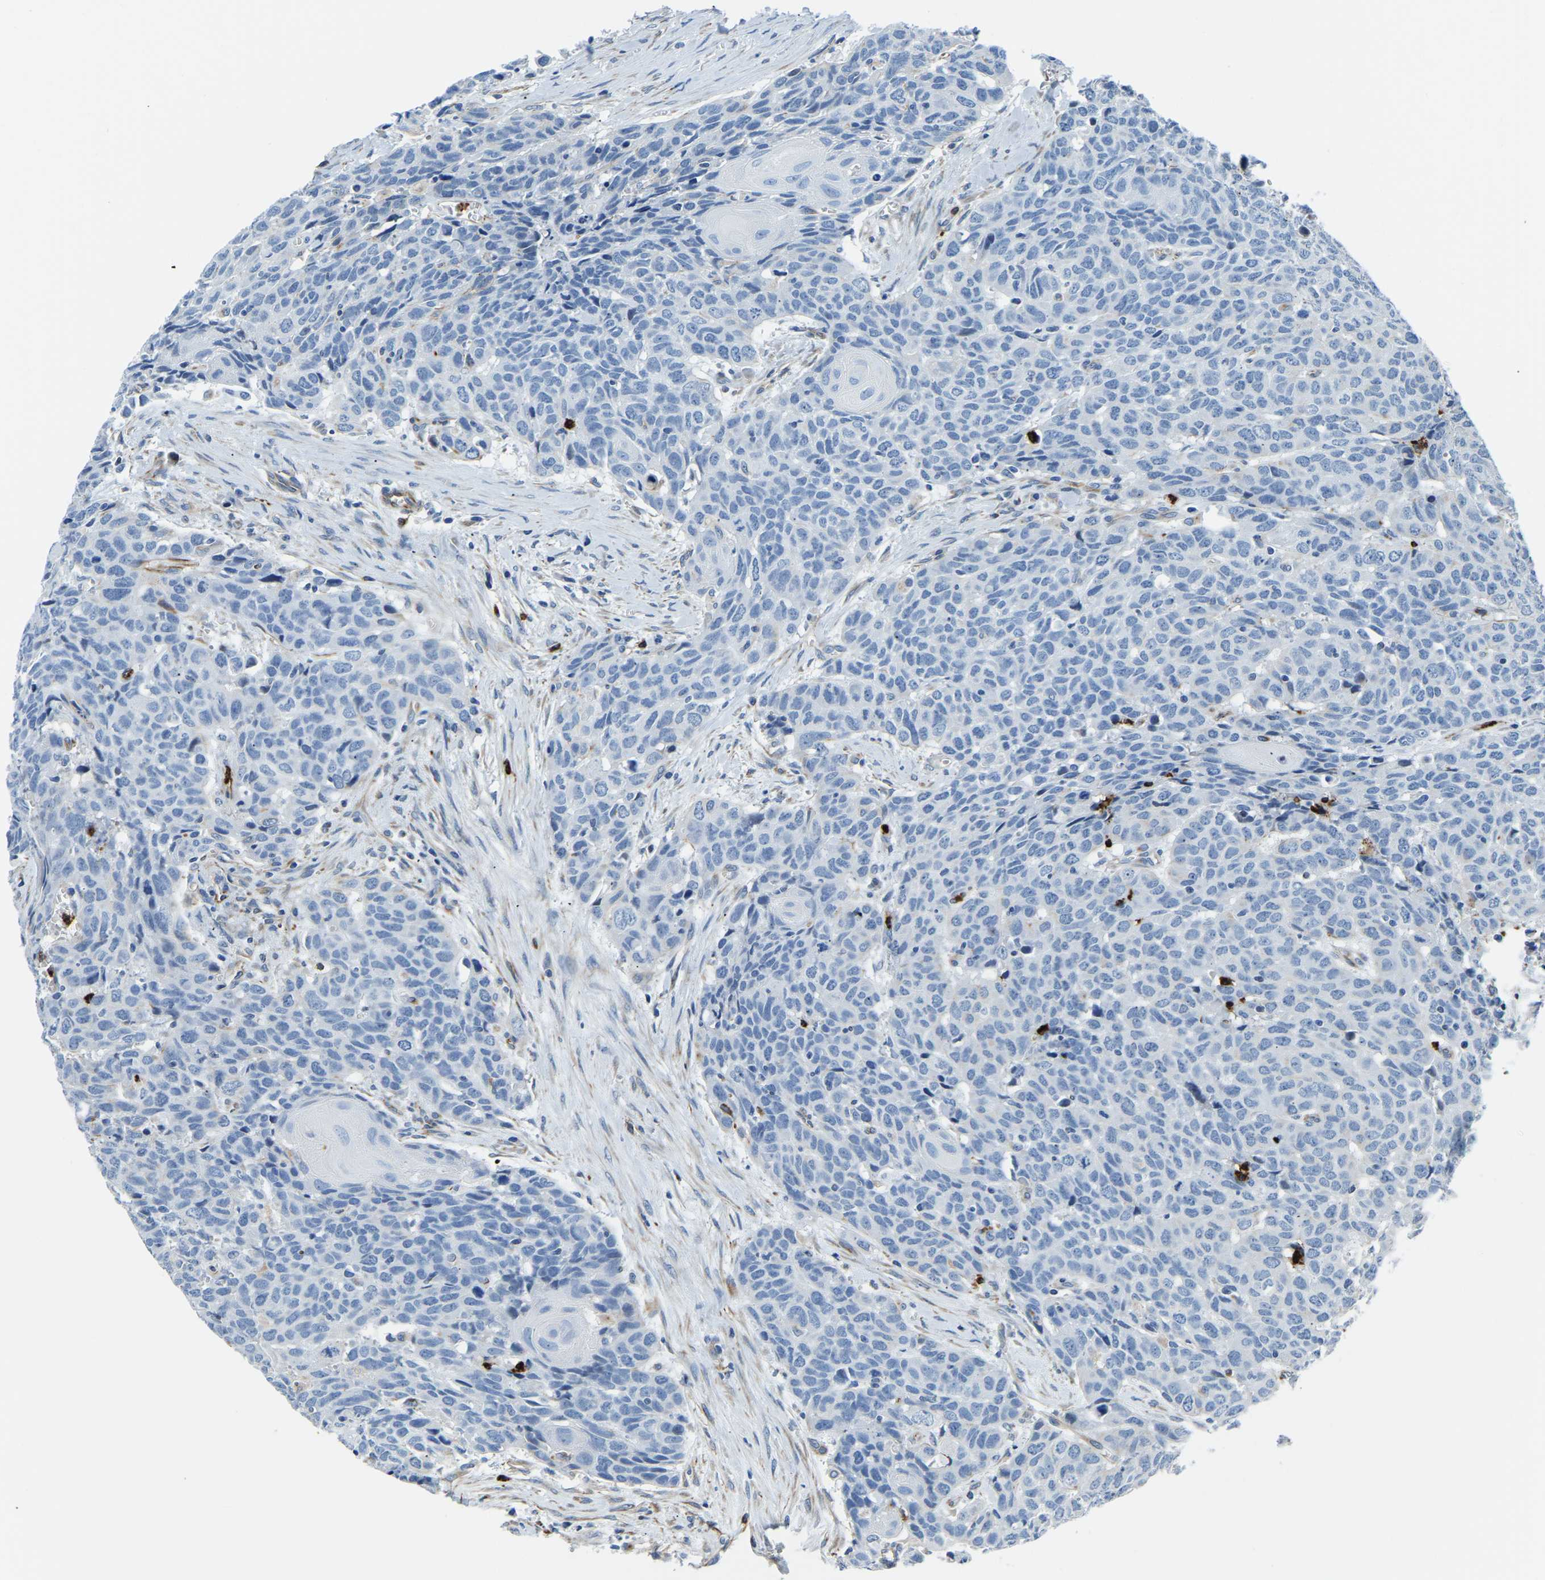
{"staining": {"intensity": "negative", "quantity": "none", "location": "none"}, "tissue": "head and neck cancer", "cell_type": "Tumor cells", "image_type": "cancer", "snomed": [{"axis": "morphology", "description": "Squamous cell carcinoma, NOS"}, {"axis": "topography", "description": "Head-Neck"}], "caption": "A photomicrograph of head and neck cancer (squamous cell carcinoma) stained for a protein shows no brown staining in tumor cells. (DAB immunohistochemistry with hematoxylin counter stain).", "gene": "MS4A3", "patient": {"sex": "male", "age": 66}}